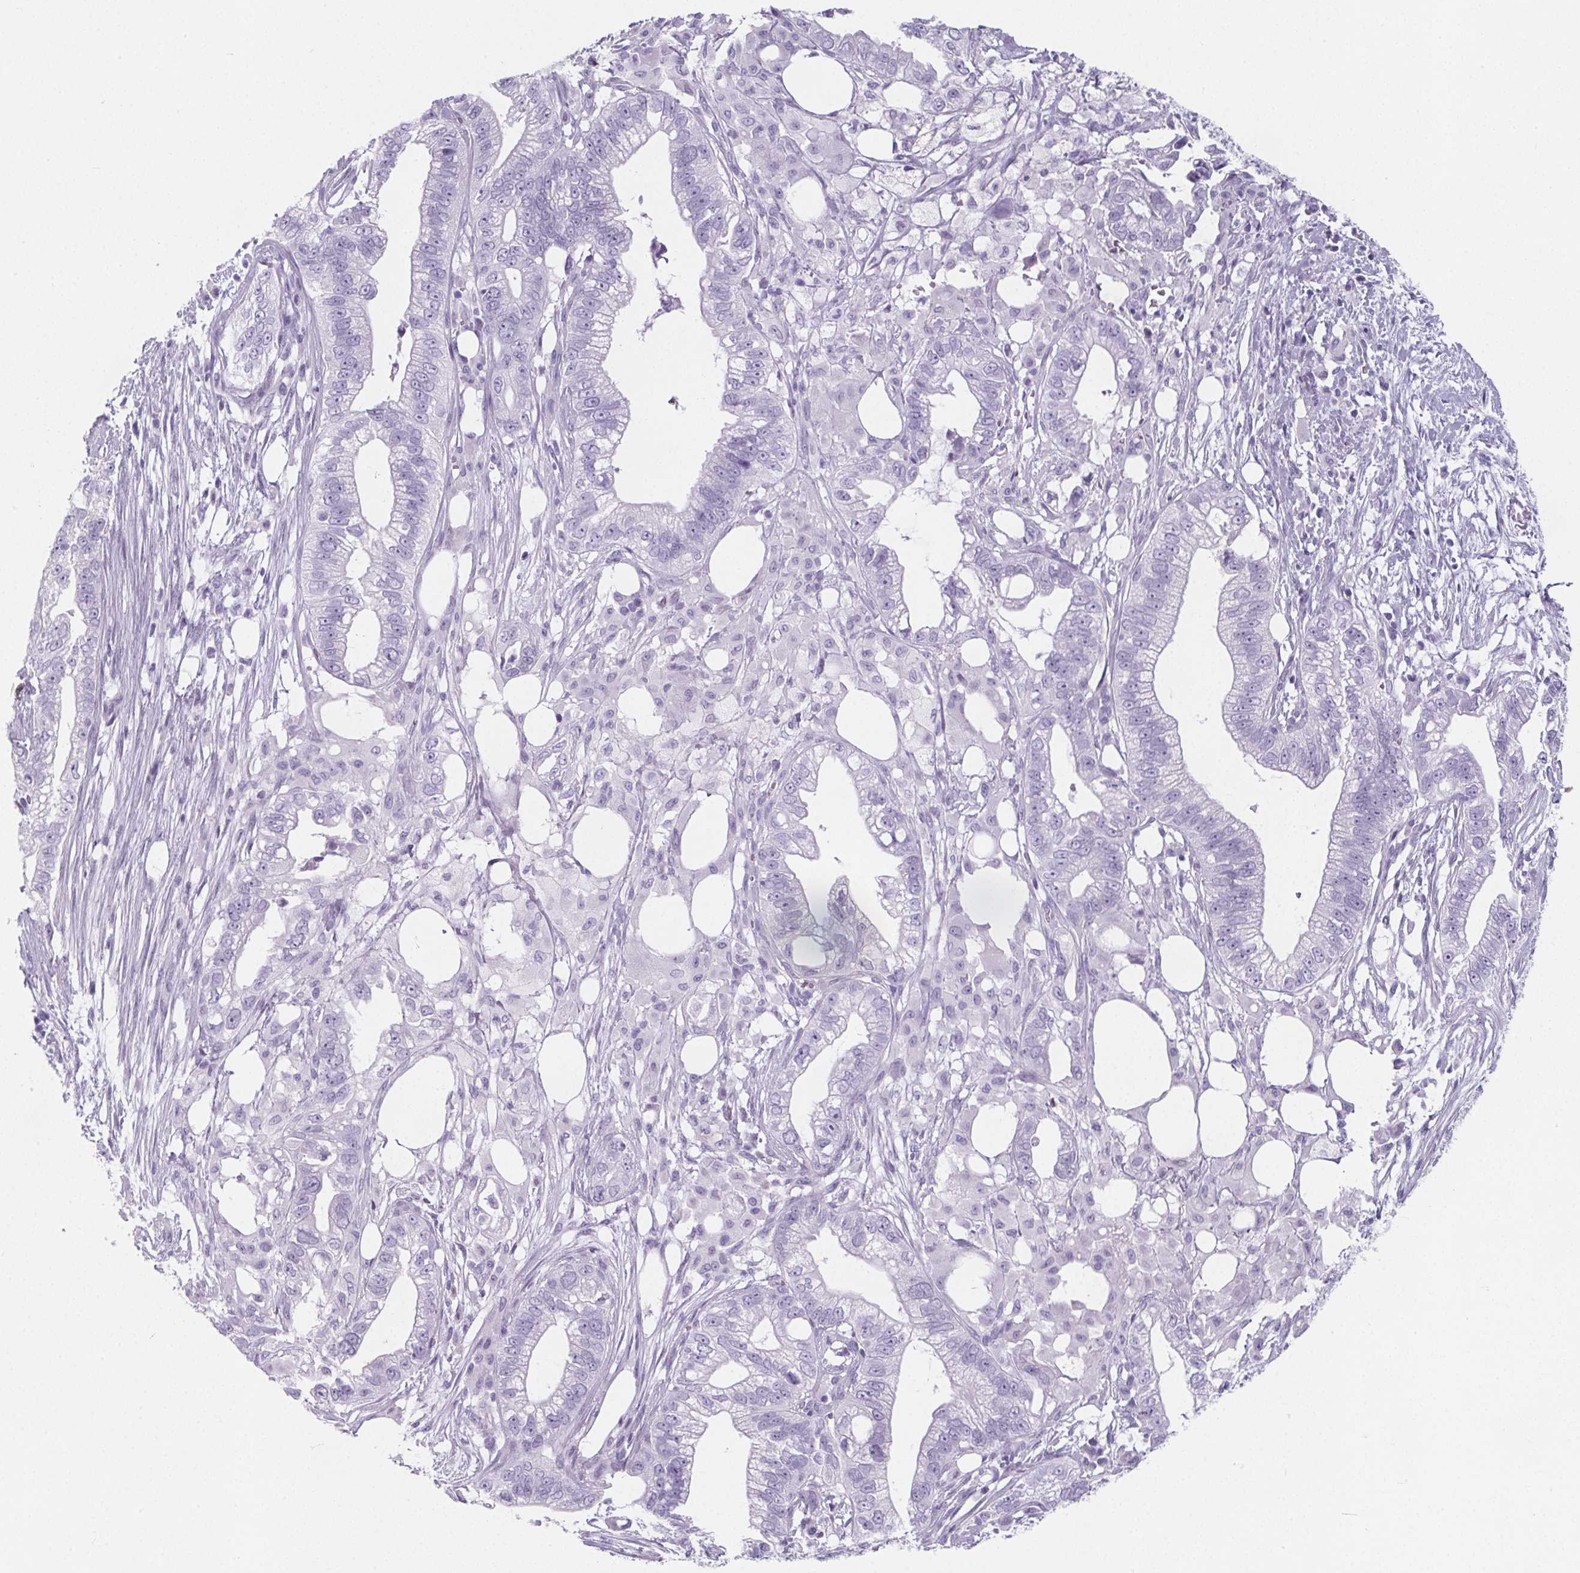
{"staining": {"intensity": "negative", "quantity": "none", "location": "none"}, "tissue": "pancreatic cancer", "cell_type": "Tumor cells", "image_type": "cancer", "snomed": [{"axis": "morphology", "description": "Adenocarcinoma, NOS"}, {"axis": "topography", "description": "Pancreas"}], "caption": "A micrograph of human pancreatic adenocarcinoma is negative for staining in tumor cells.", "gene": "ADRB1", "patient": {"sex": "male", "age": 70}}